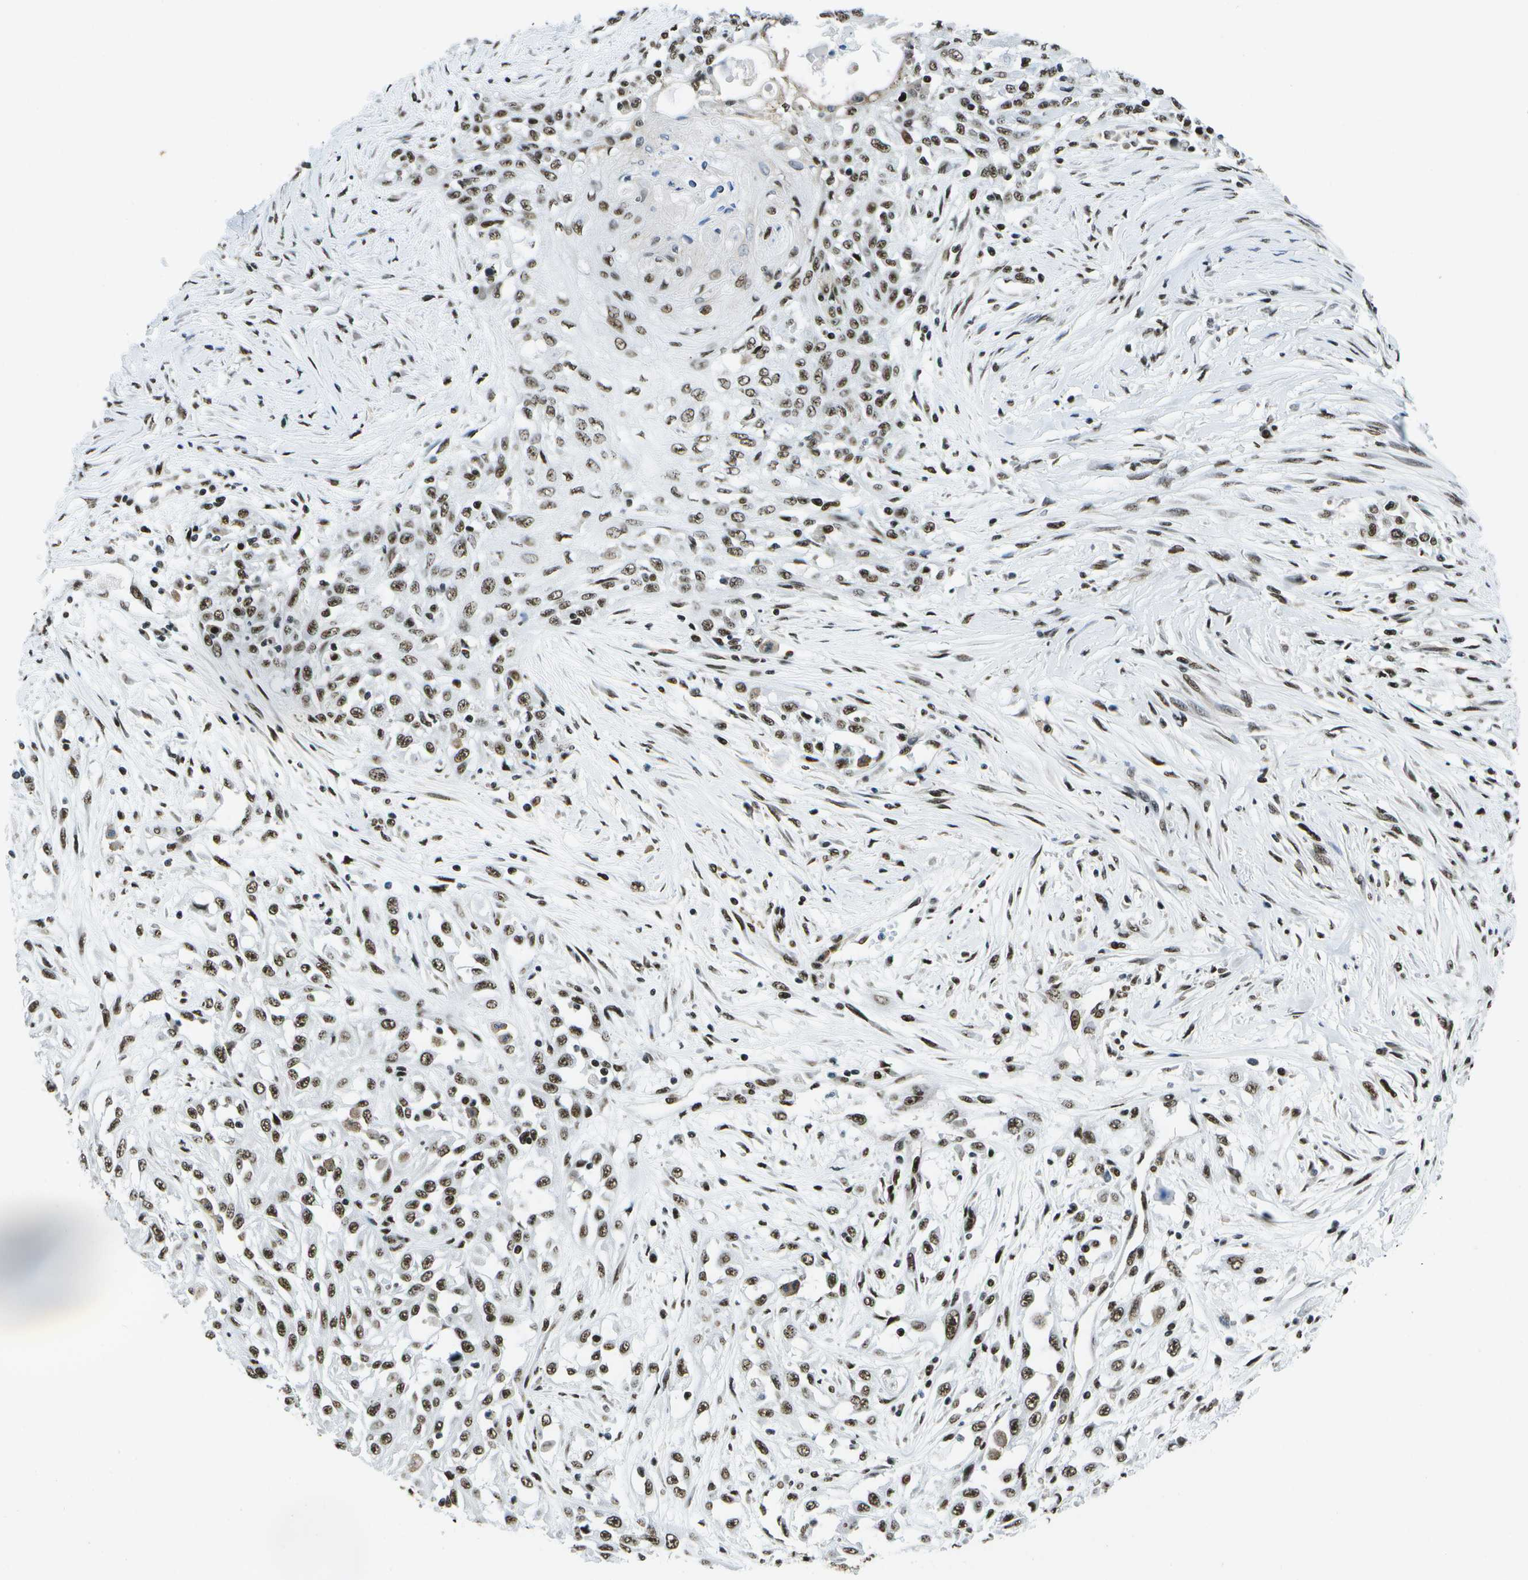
{"staining": {"intensity": "strong", "quantity": ">75%", "location": "nuclear"}, "tissue": "skin cancer", "cell_type": "Tumor cells", "image_type": "cancer", "snomed": [{"axis": "morphology", "description": "Squamous cell carcinoma, NOS"}, {"axis": "morphology", "description": "Squamous cell carcinoma, metastatic, NOS"}, {"axis": "topography", "description": "Skin"}, {"axis": "topography", "description": "Lymph node"}], "caption": "Squamous cell carcinoma (skin) stained for a protein (brown) demonstrates strong nuclear positive expression in approximately >75% of tumor cells.", "gene": "NSRP1", "patient": {"sex": "male", "age": 75}}